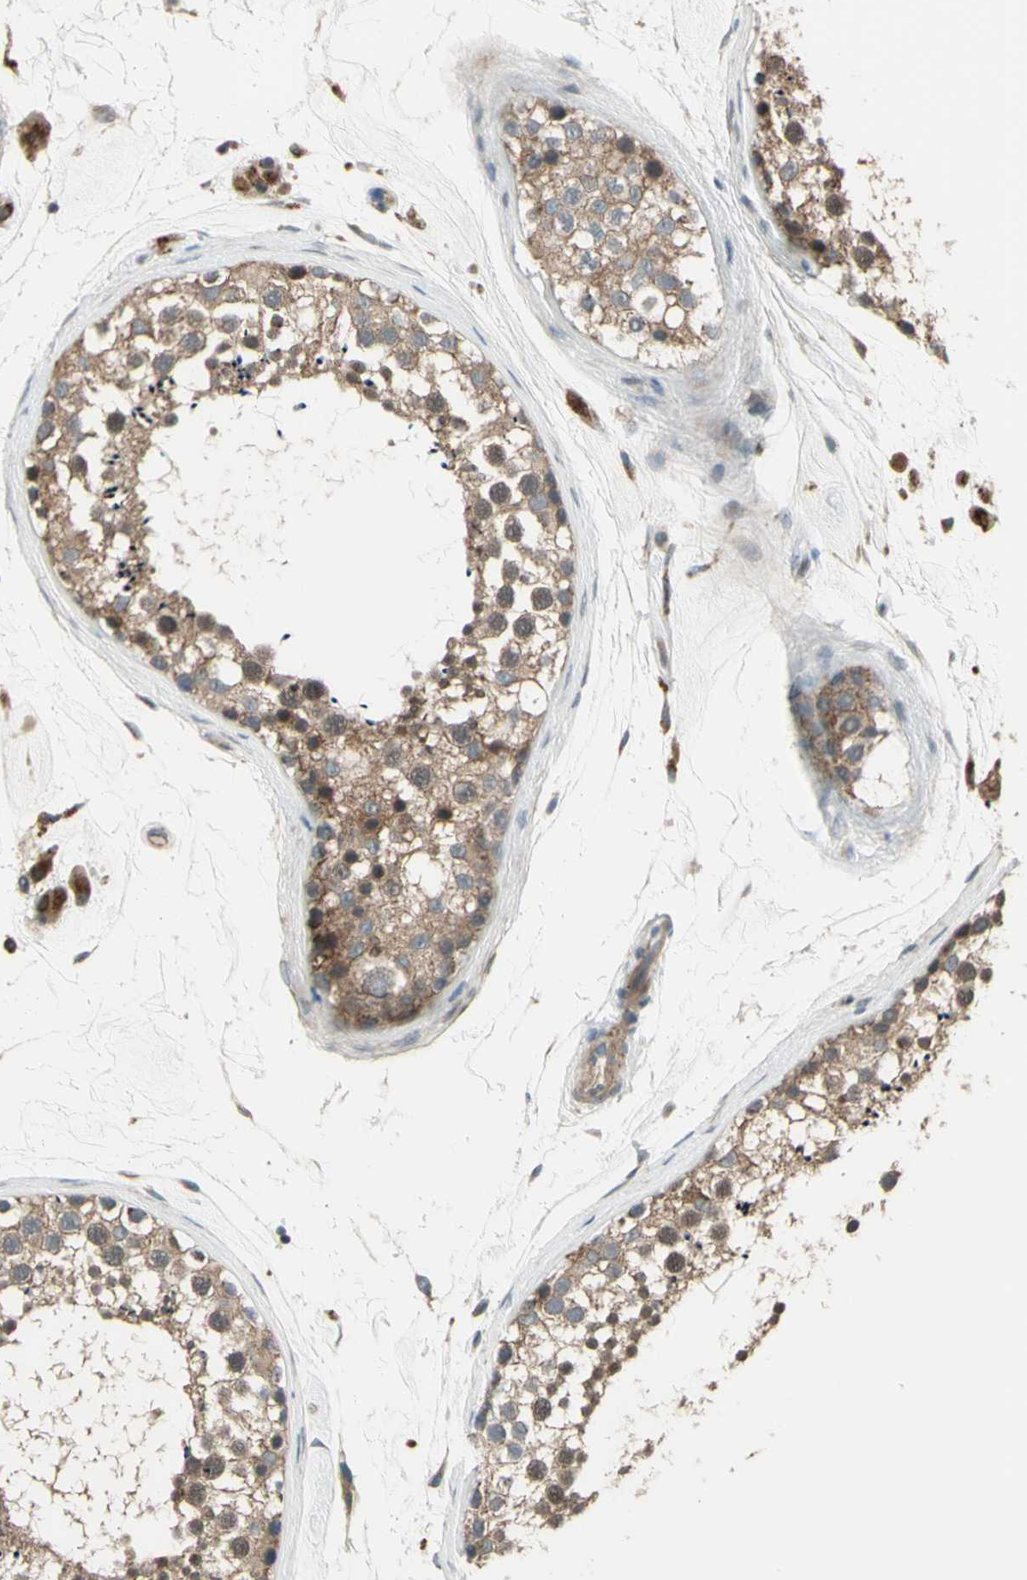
{"staining": {"intensity": "moderate", "quantity": ">75%", "location": "cytoplasmic/membranous"}, "tissue": "testis", "cell_type": "Cells in seminiferous ducts", "image_type": "normal", "snomed": [{"axis": "morphology", "description": "Normal tissue, NOS"}, {"axis": "topography", "description": "Testis"}], "caption": "IHC (DAB) staining of benign human testis exhibits moderate cytoplasmic/membranous protein staining in about >75% of cells in seminiferous ducts. (brown staining indicates protein expression, while blue staining denotes nuclei).", "gene": "OSTM1", "patient": {"sex": "male", "age": 46}}